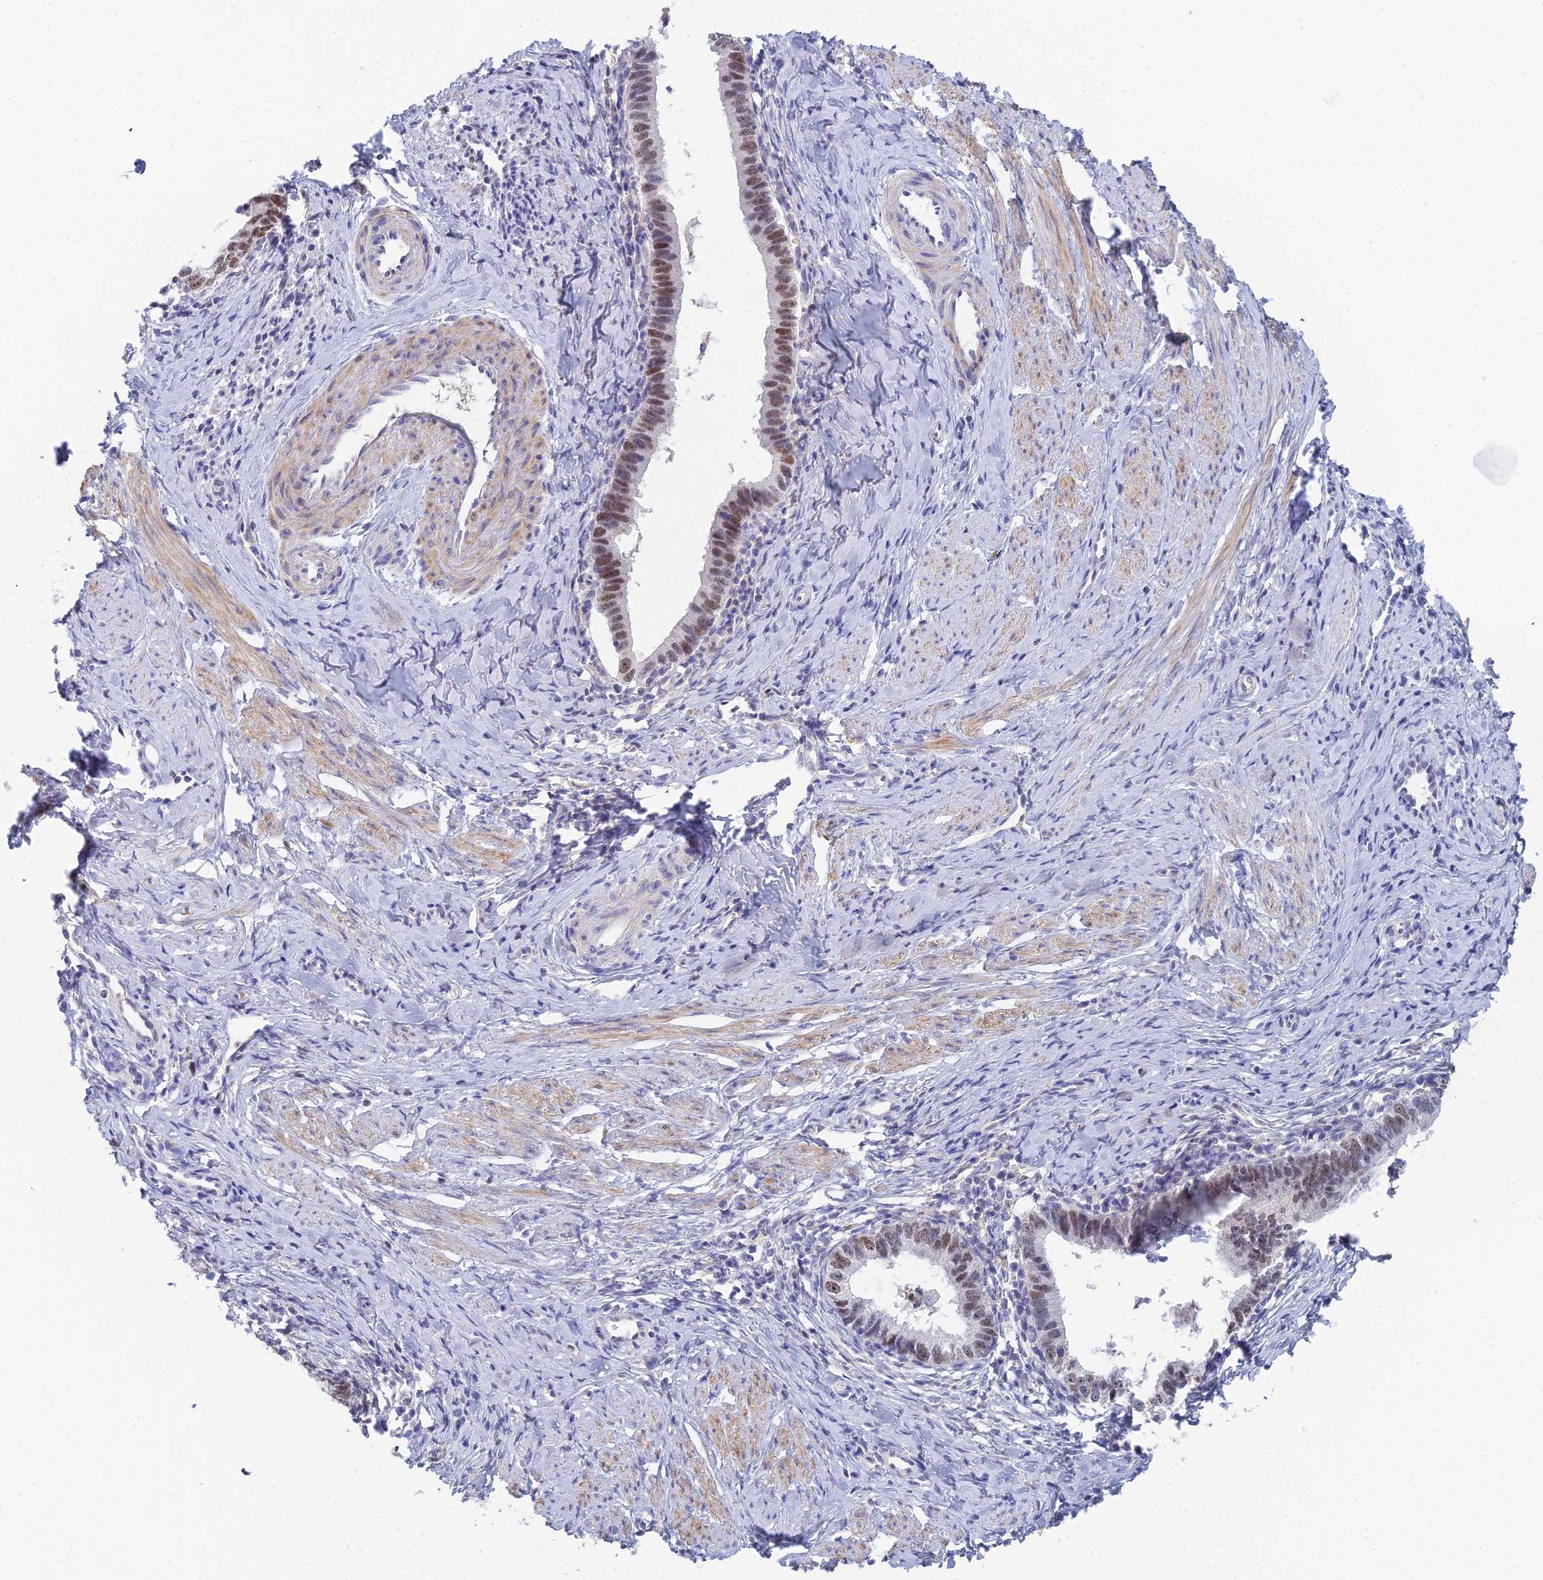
{"staining": {"intensity": "moderate", "quantity": ">75%", "location": "nuclear"}, "tissue": "cervical cancer", "cell_type": "Tumor cells", "image_type": "cancer", "snomed": [{"axis": "morphology", "description": "Adenocarcinoma, NOS"}, {"axis": "topography", "description": "Cervix"}], "caption": "Immunohistochemistry (IHC) micrograph of cervical cancer stained for a protein (brown), which exhibits medium levels of moderate nuclear expression in approximately >75% of tumor cells.", "gene": "MCM2", "patient": {"sex": "female", "age": 36}}